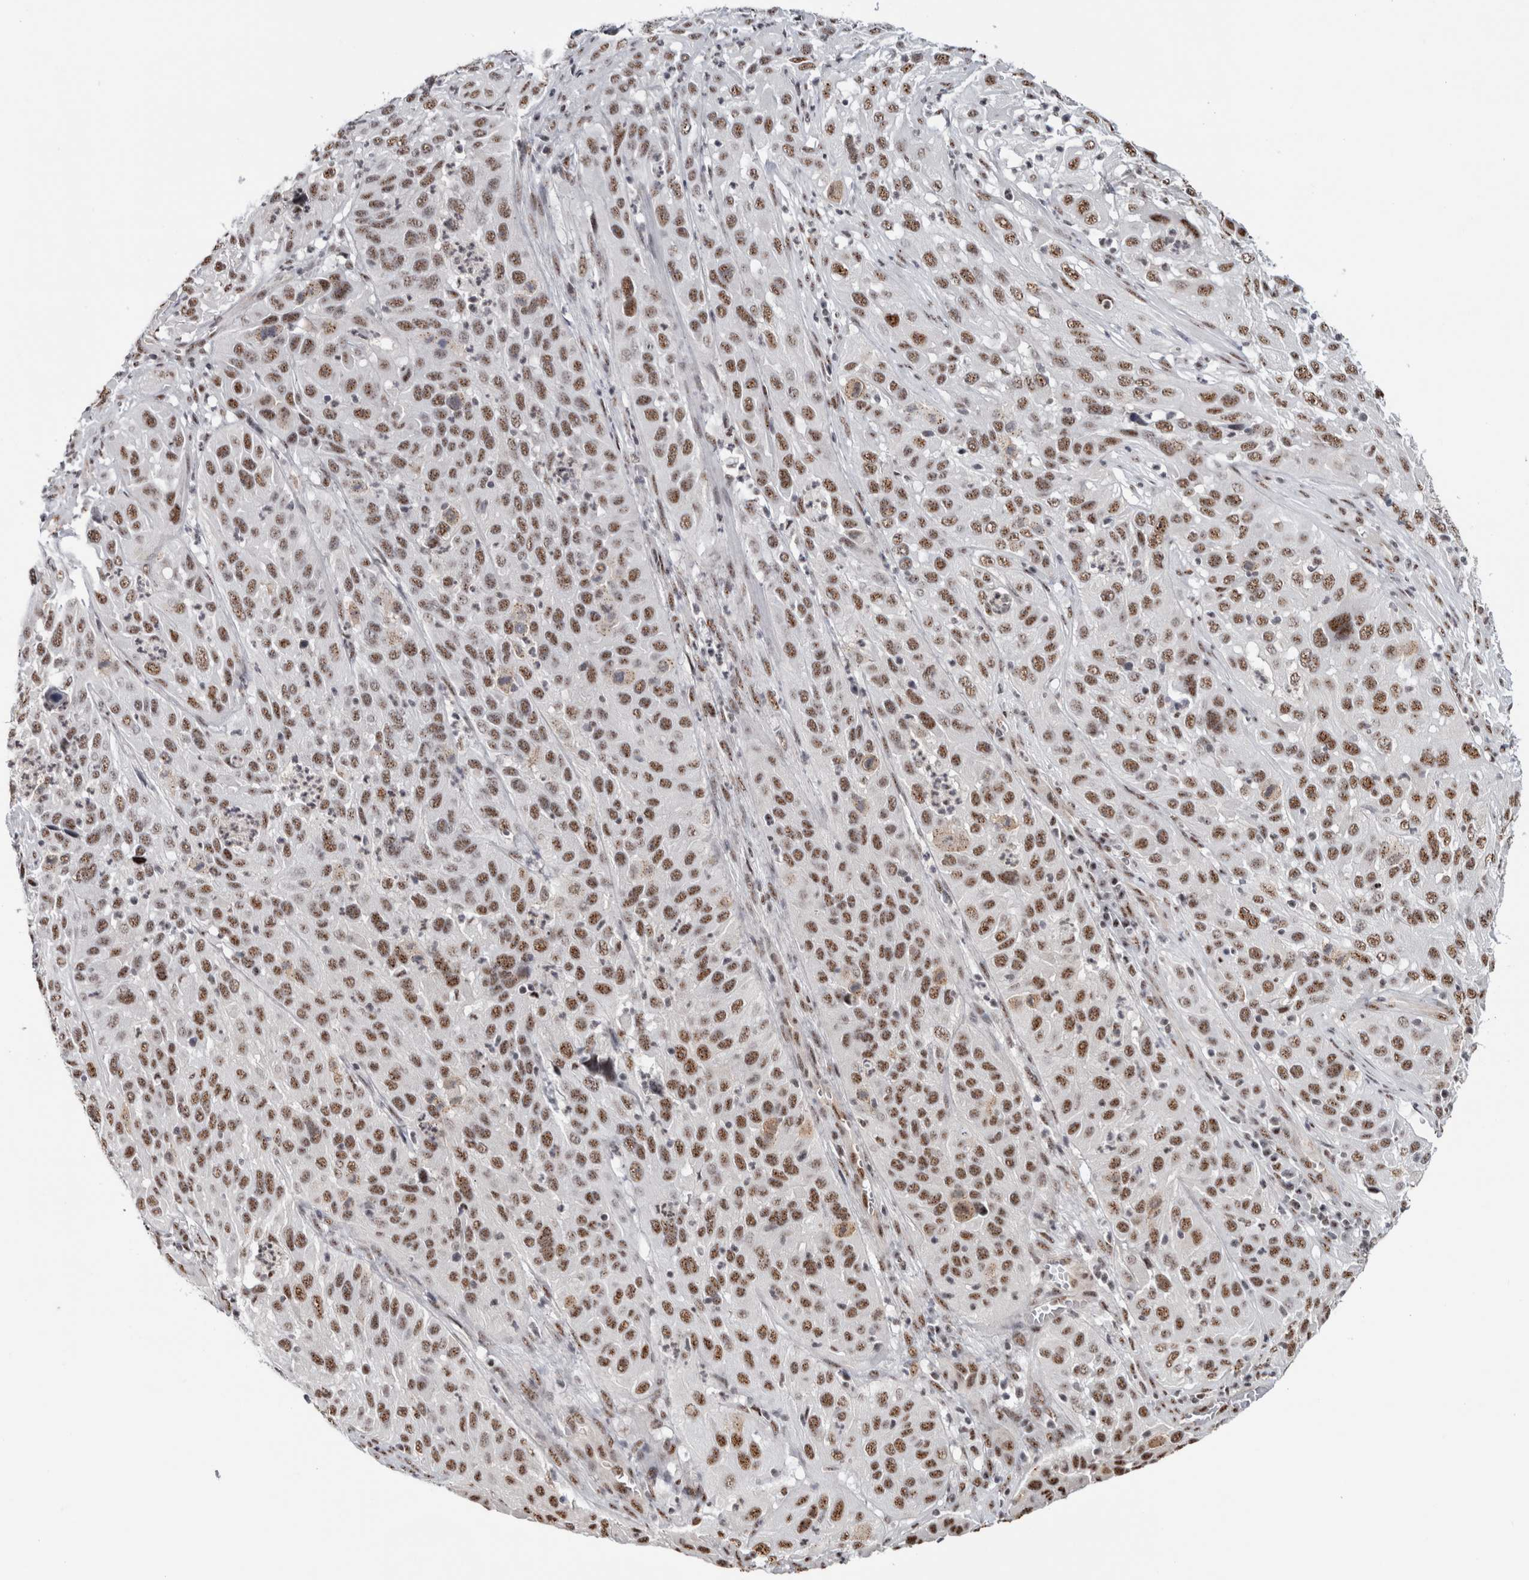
{"staining": {"intensity": "moderate", "quantity": ">75%", "location": "nuclear"}, "tissue": "cervical cancer", "cell_type": "Tumor cells", "image_type": "cancer", "snomed": [{"axis": "morphology", "description": "Squamous cell carcinoma, NOS"}, {"axis": "topography", "description": "Cervix"}], "caption": "Cervical cancer stained for a protein demonstrates moderate nuclear positivity in tumor cells. The staining was performed using DAB (3,3'-diaminobenzidine), with brown indicating positive protein expression. Nuclei are stained blue with hematoxylin.", "gene": "MKNK1", "patient": {"sex": "female", "age": 32}}